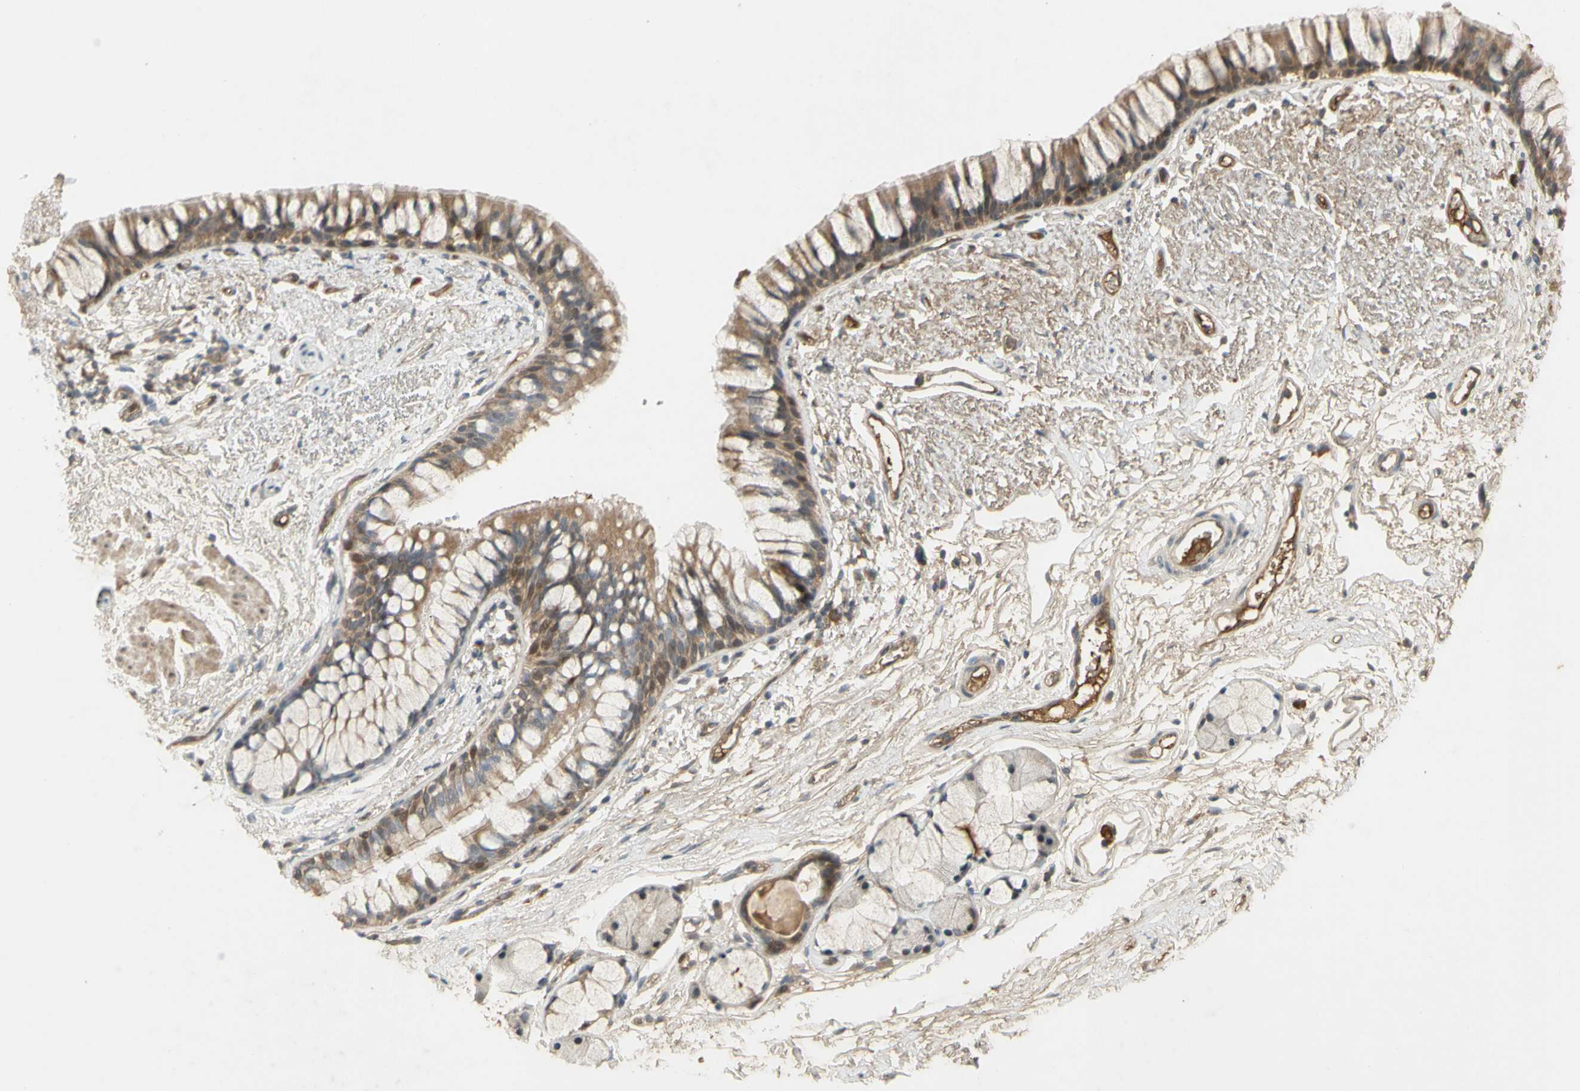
{"staining": {"intensity": "moderate", "quantity": ">75%", "location": "cytoplasmic/membranous"}, "tissue": "adipose tissue", "cell_type": "Adipocytes", "image_type": "normal", "snomed": [{"axis": "morphology", "description": "Normal tissue, NOS"}, {"axis": "topography", "description": "Bronchus"}], "caption": "DAB (3,3'-diaminobenzidine) immunohistochemical staining of normal human adipose tissue exhibits moderate cytoplasmic/membranous protein positivity in about >75% of adipocytes. The protein of interest is shown in brown color, while the nuclei are stained blue.", "gene": "NRG4", "patient": {"sex": "female", "age": 73}}